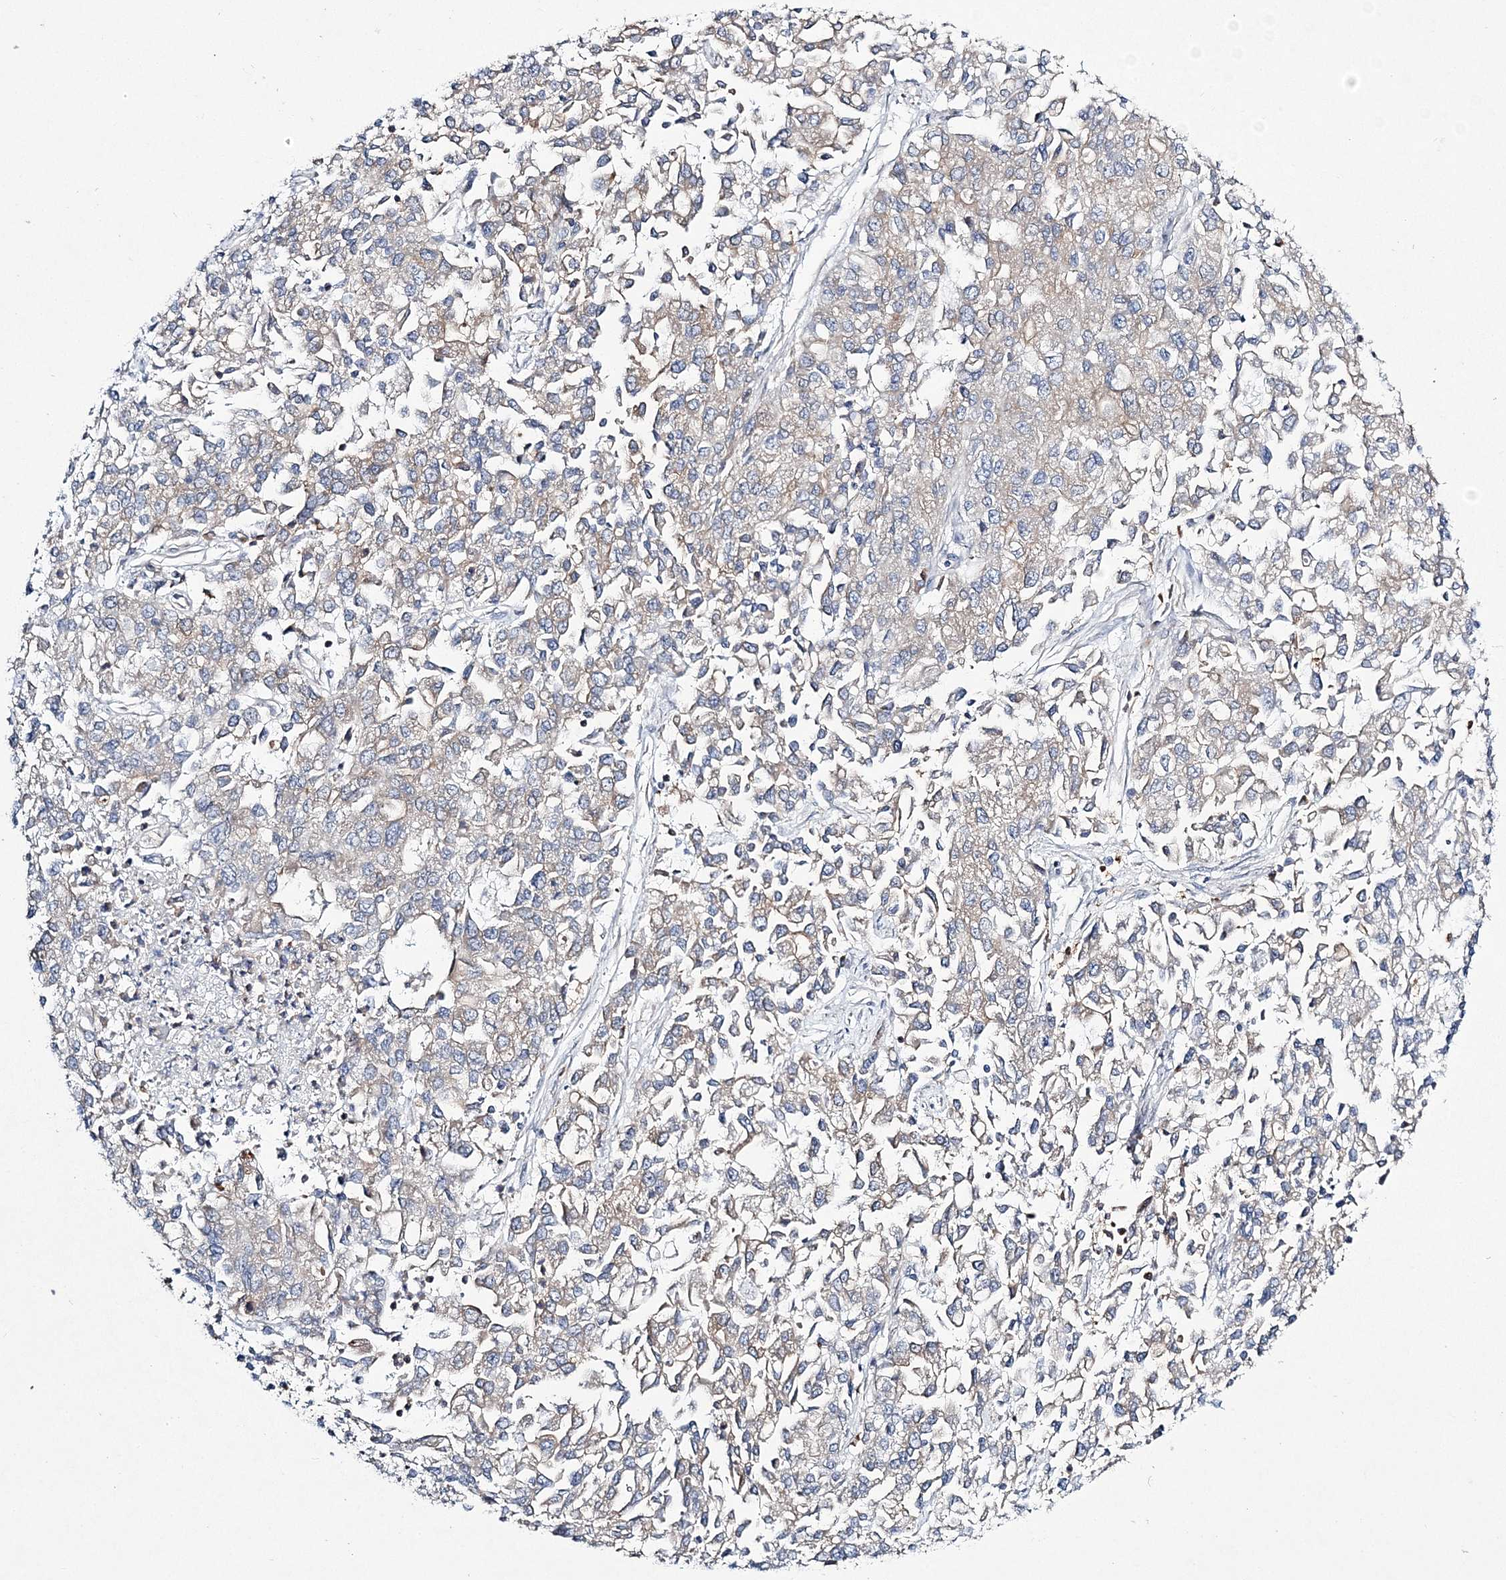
{"staining": {"intensity": "weak", "quantity": "<25%", "location": "cytoplasmic/membranous"}, "tissue": "endometrial cancer", "cell_type": "Tumor cells", "image_type": "cancer", "snomed": [{"axis": "morphology", "description": "Adenocarcinoma, NOS"}, {"axis": "topography", "description": "Endometrium"}], "caption": "Immunohistochemistry (IHC) of adenocarcinoma (endometrial) exhibits no positivity in tumor cells.", "gene": "ATP11B", "patient": {"sex": "female", "age": 49}}